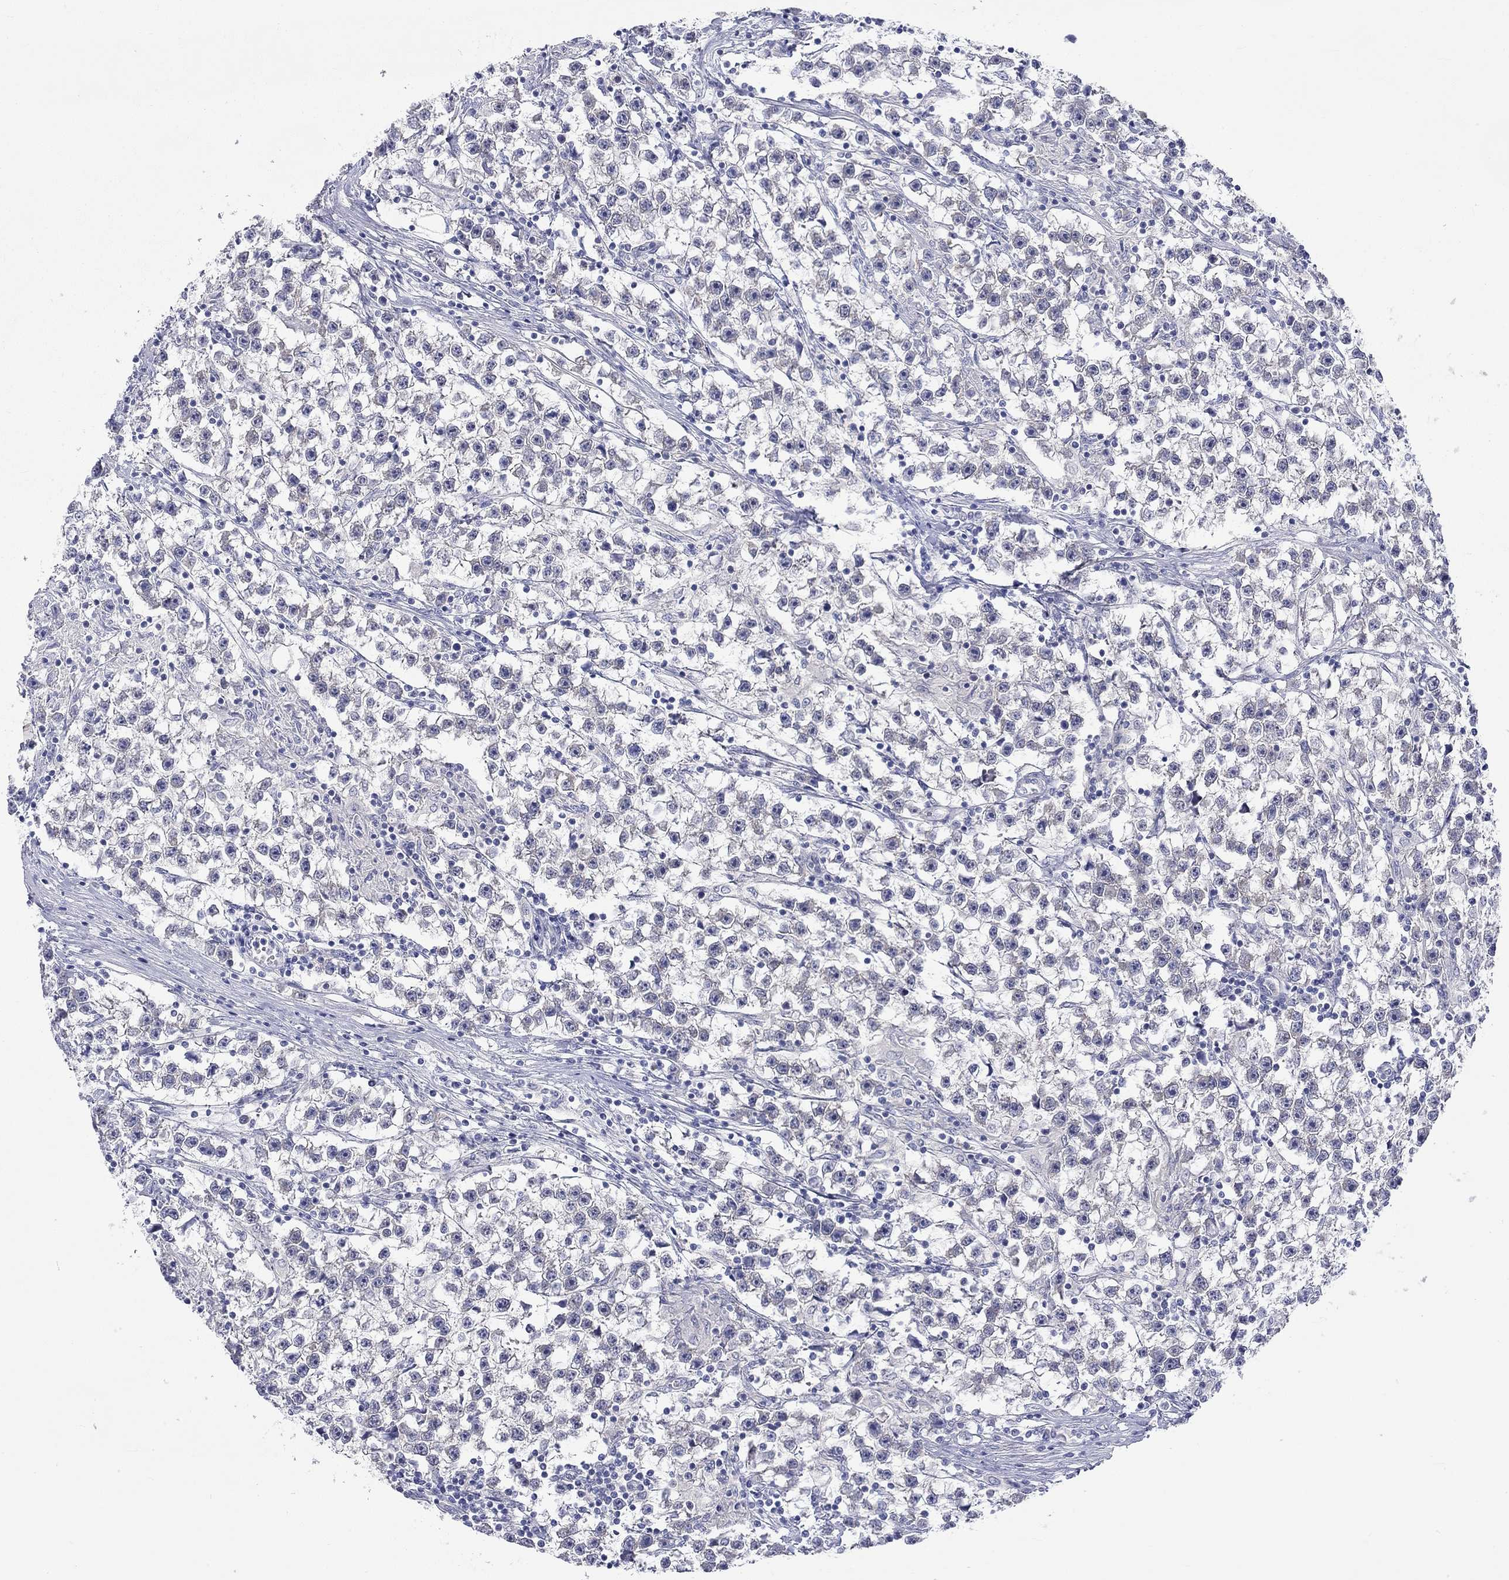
{"staining": {"intensity": "negative", "quantity": "none", "location": "none"}, "tissue": "testis cancer", "cell_type": "Tumor cells", "image_type": "cancer", "snomed": [{"axis": "morphology", "description": "Seminoma, NOS"}, {"axis": "topography", "description": "Testis"}], "caption": "Seminoma (testis) was stained to show a protein in brown. There is no significant expression in tumor cells. (Stains: DAB (3,3'-diaminobenzidine) immunohistochemistry (IHC) with hematoxylin counter stain, Microscopy: brightfield microscopy at high magnification).", "gene": "CERS1", "patient": {"sex": "male", "age": 59}}